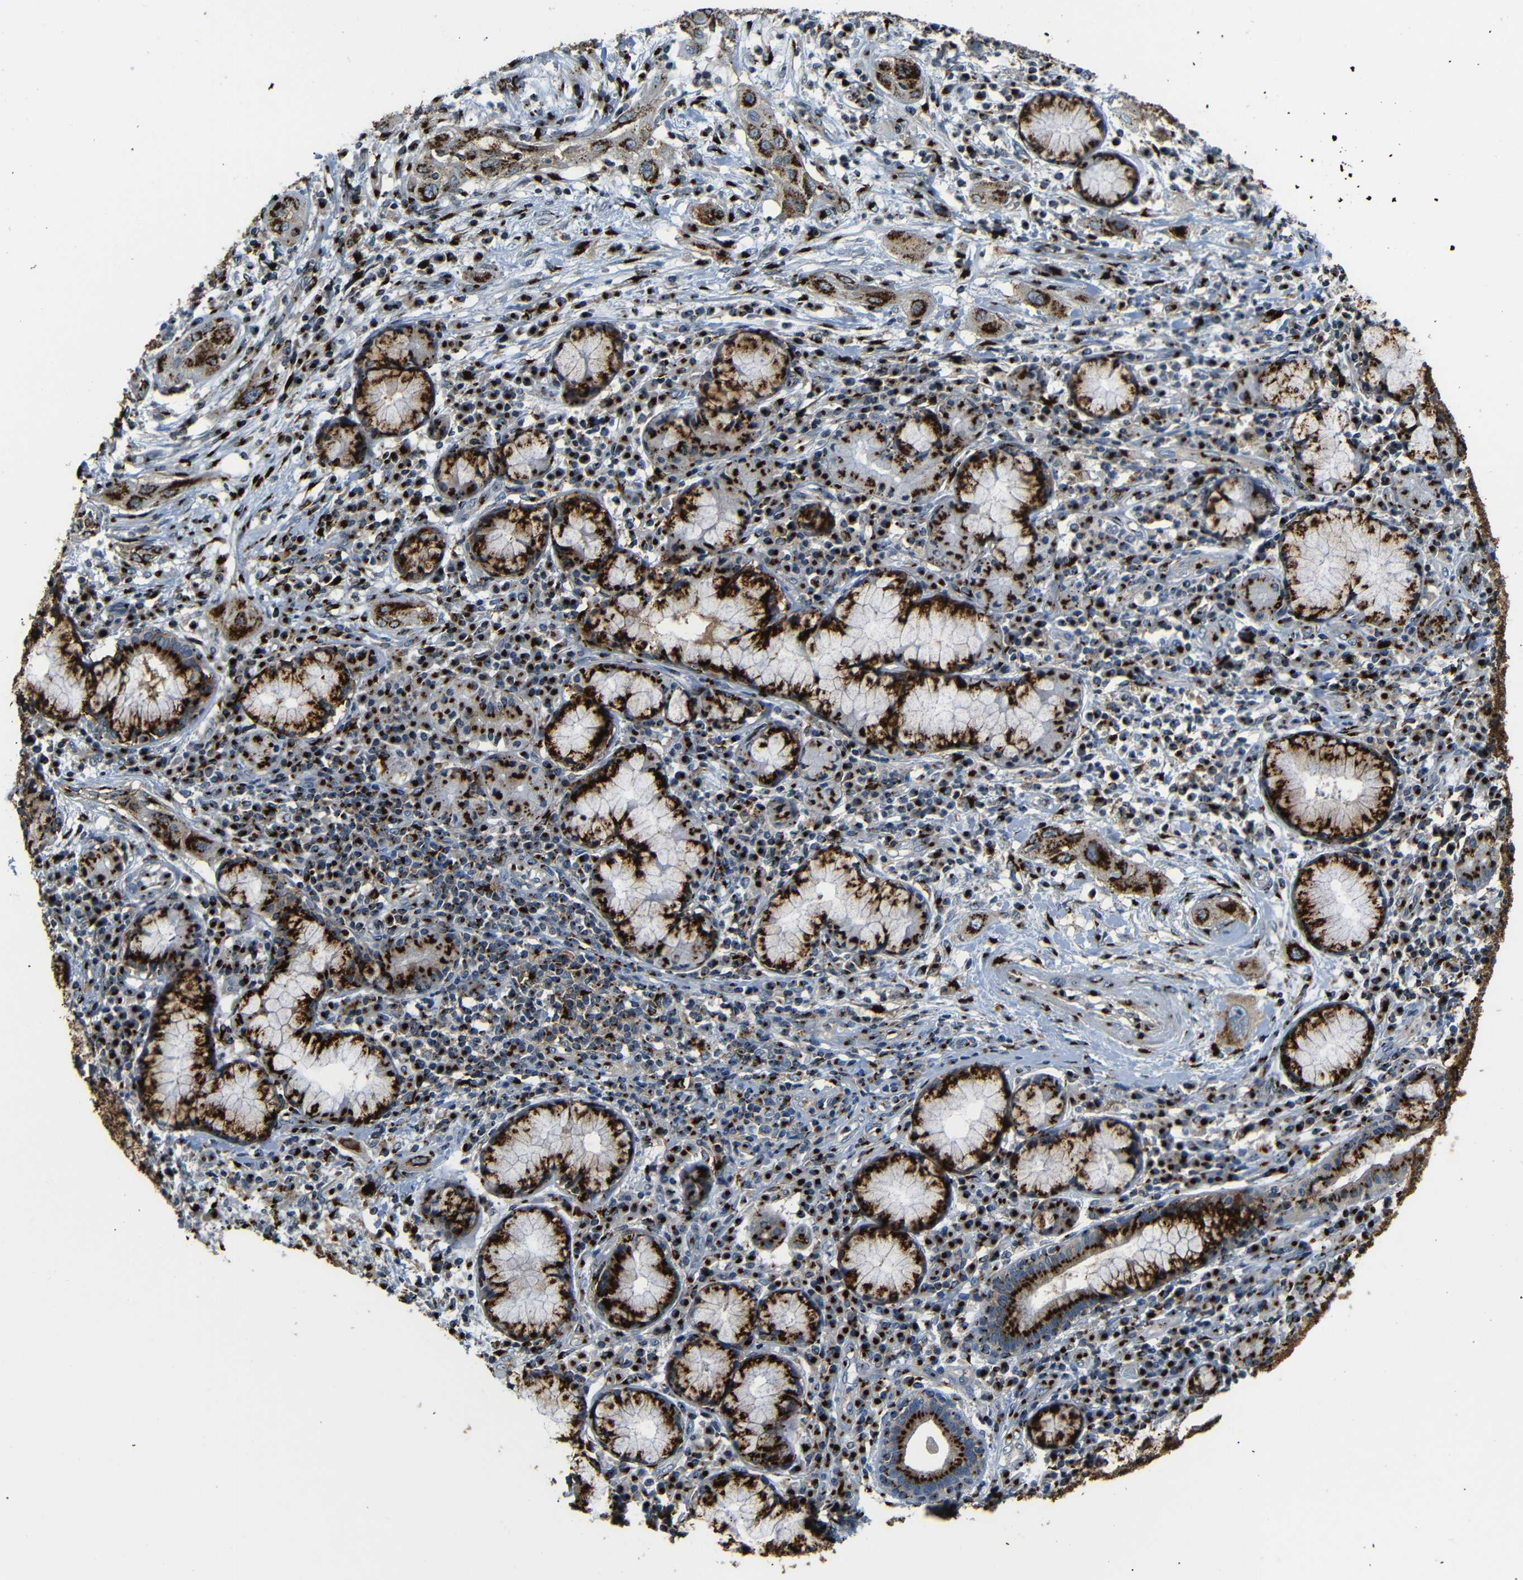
{"staining": {"intensity": "strong", "quantity": ">75%", "location": "cytoplasmic/membranous"}, "tissue": "lung cancer", "cell_type": "Tumor cells", "image_type": "cancer", "snomed": [{"axis": "morphology", "description": "Squamous cell carcinoma, NOS"}, {"axis": "topography", "description": "Lung"}], "caption": "Strong cytoplasmic/membranous staining for a protein is identified in approximately >75% of tumor cells of lung cancer (squamous cell carcinoma) using IHC.", "gene": "TGOLN2", "patient": {"sex": "female", "age": 47}}